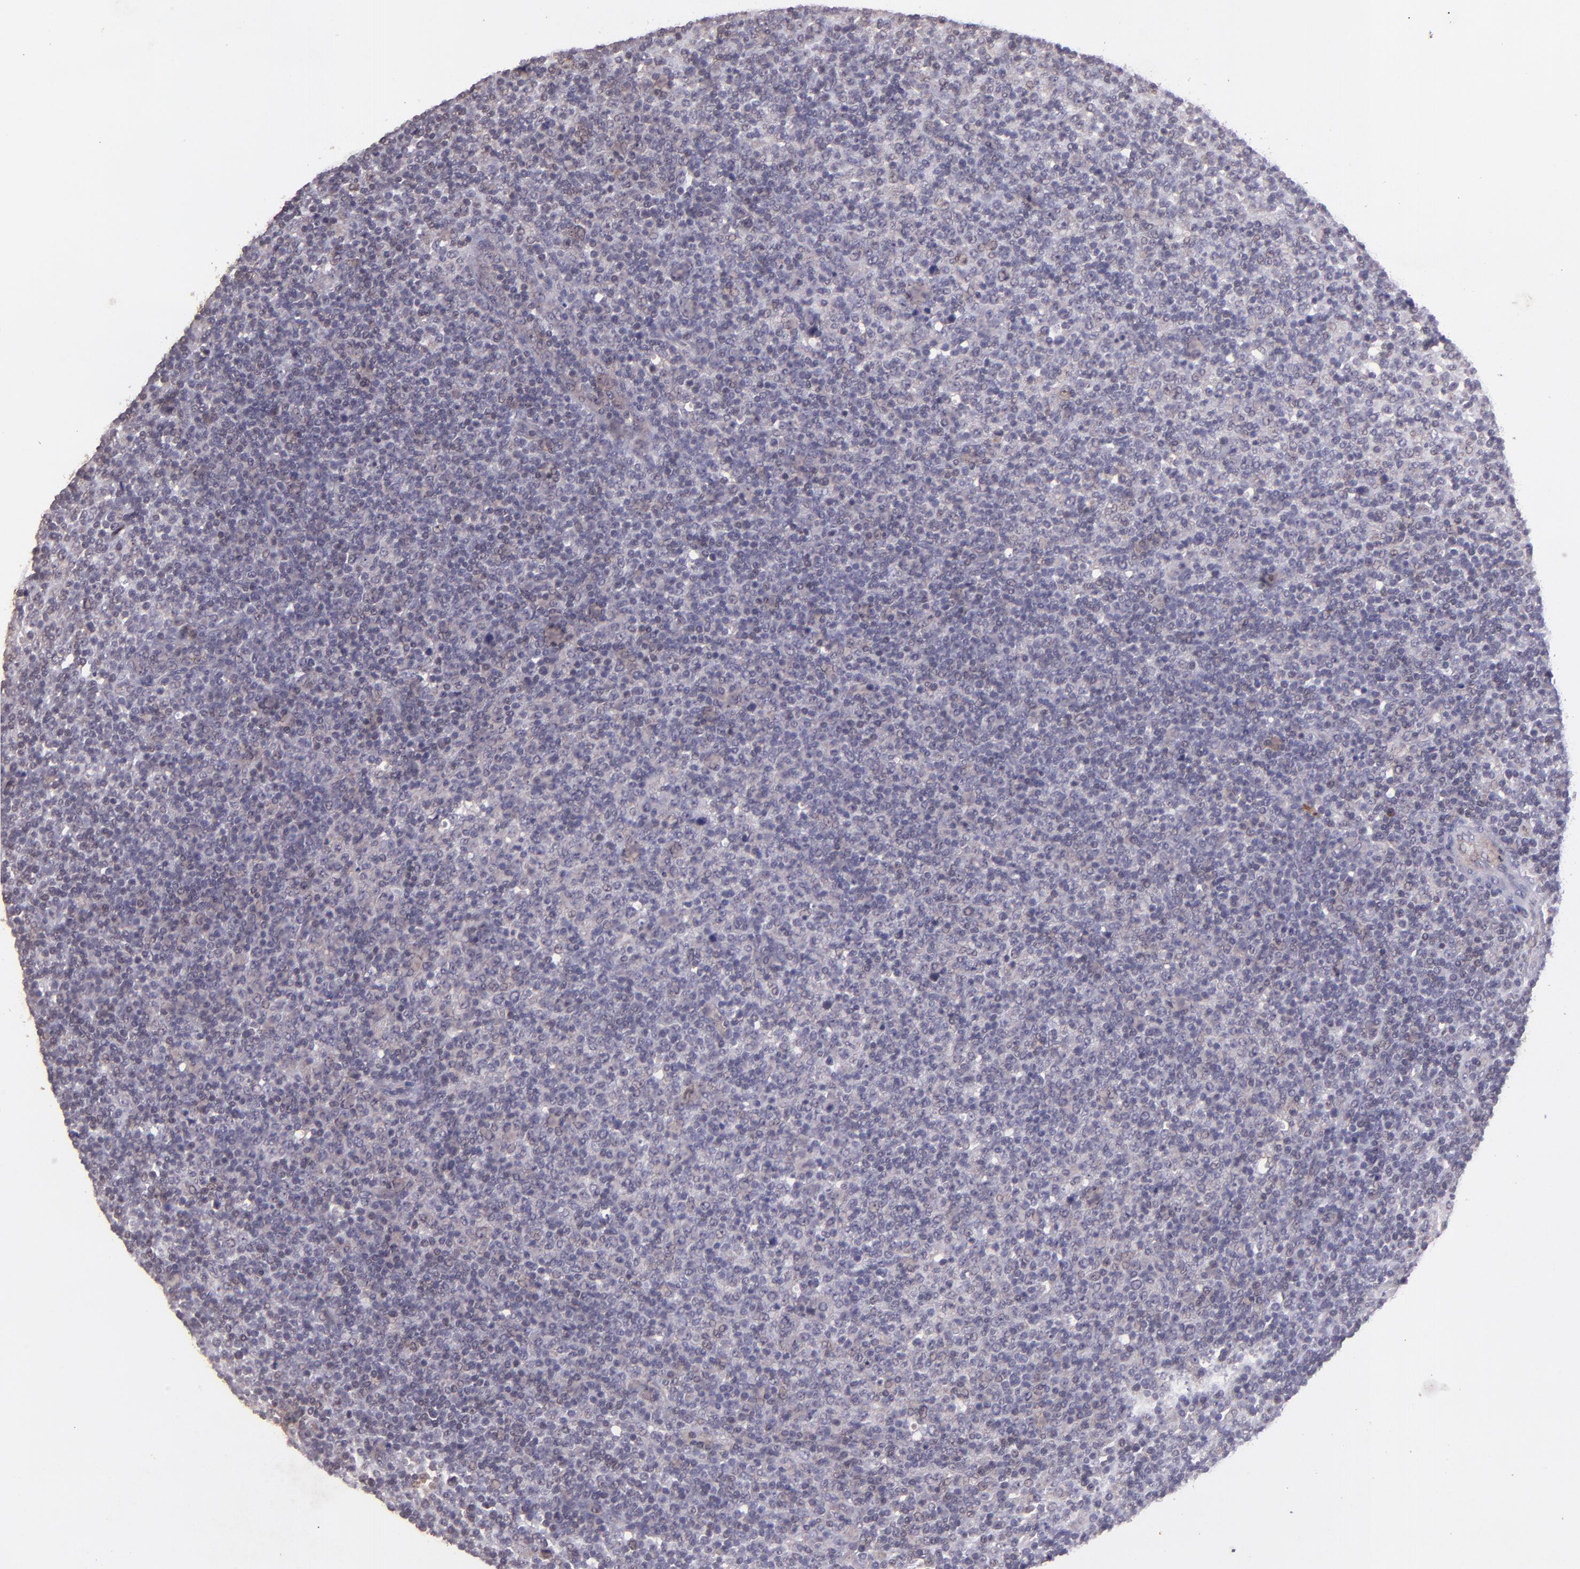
{"staining": {"intensity": "negative", "quantity": "none", "location": "none"}, "tissue": "lymphoma", "cell_type": "Tumor cells", "image_type": "cancer", "snomed": [{"axis": "morphology", "description": "Malignant lymphoma, non-Hodgkin's type, Low grade"}, {"axis": "topography", "description": "Lymph node"}], "caption": "This is a image of immunohistochemistry staining of malignant lymphoma, non-Hodgkin's type (low-grade), which shows no staining in tumor cells. (Immunohistochemistry (ihc), brightfield microscopy, high magnification).", "gene": "TAF7L", "patient": {"sex": "male", "age": 70}}